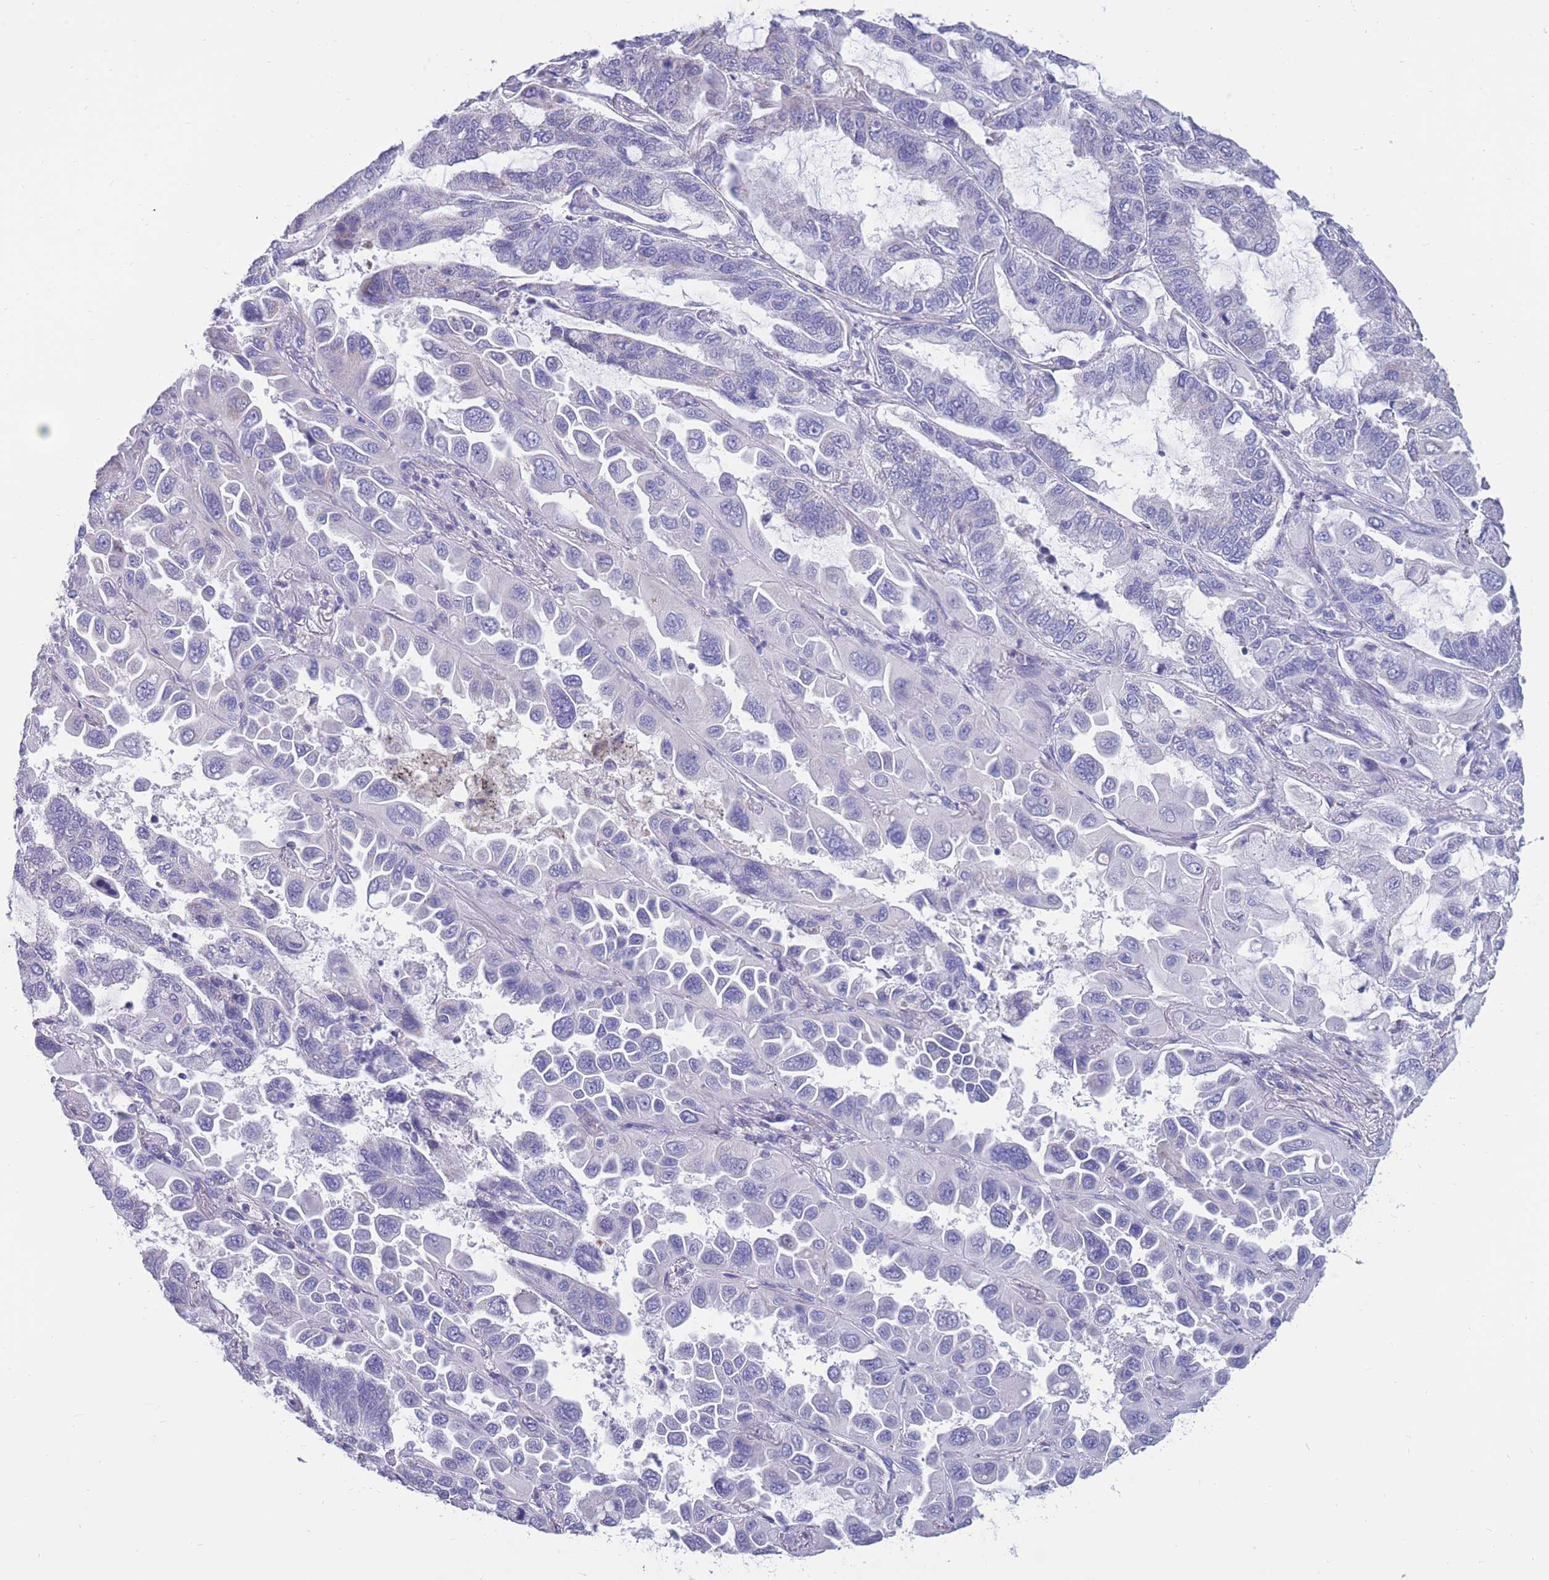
{"staining": {"intensity": "negative", "quantity": "none", "location": "none"}, "tissue": "lung cancer", "cell_type": "Tumor cells", "image_type": "cancer", "snomed": [{"axis": "morphology", "description": "Adenocarcinoma, NOS"}, {"axis": "topography", "description": "Lung"}], "caption": "Adenocarcinoma (lung) was stained to show a protein in brown. There is no significant positivity in tumor cells. (Immunohistochemistry, brightfield microscopy, high magnification).", "gene": "INTS2", "patient": {"sex": "male", "age": 64}}